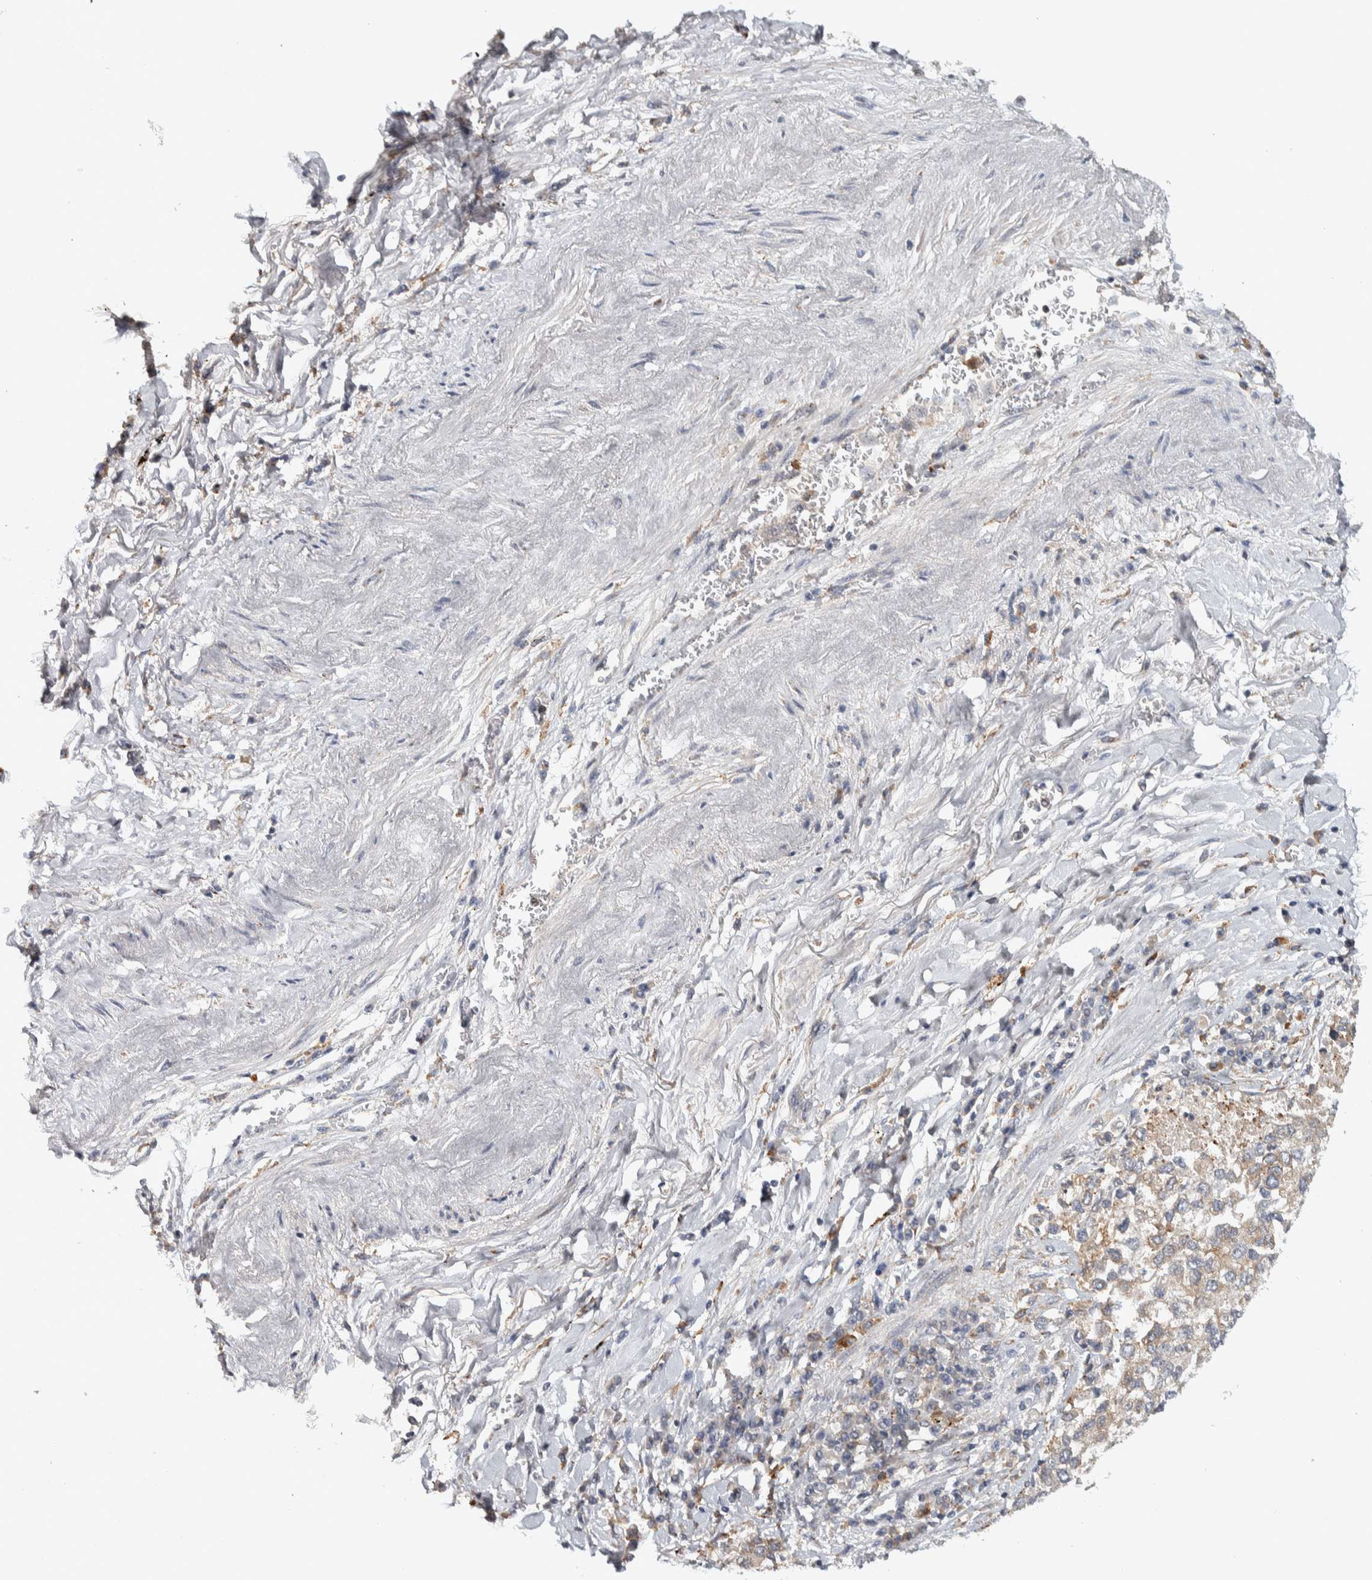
{"staining": {"intensity": "weak", "quantity": "<25%", "location": "cytoplasmic/membranous"}, "tissue": "lung cancer", "cell_type": "Tumor cells", "image_type": "cancer", "snomed": [{"axis": "morphology", "description": "Inflammation, NOS"}, {"axis": "morphology", "description": "Adenocarcinoma, NOS"}, {"axis": "topography", "description": "Lung"}], "caption": "This photomicrograph is of lung cancer (adenocarcinoma) stained with IHC to label a protein in brown with the nuclei are counter-stained blue. There is no positivity in tumor cells.", "gene": "ADPRM", "patient": {"sex": "male", "age": 63}}